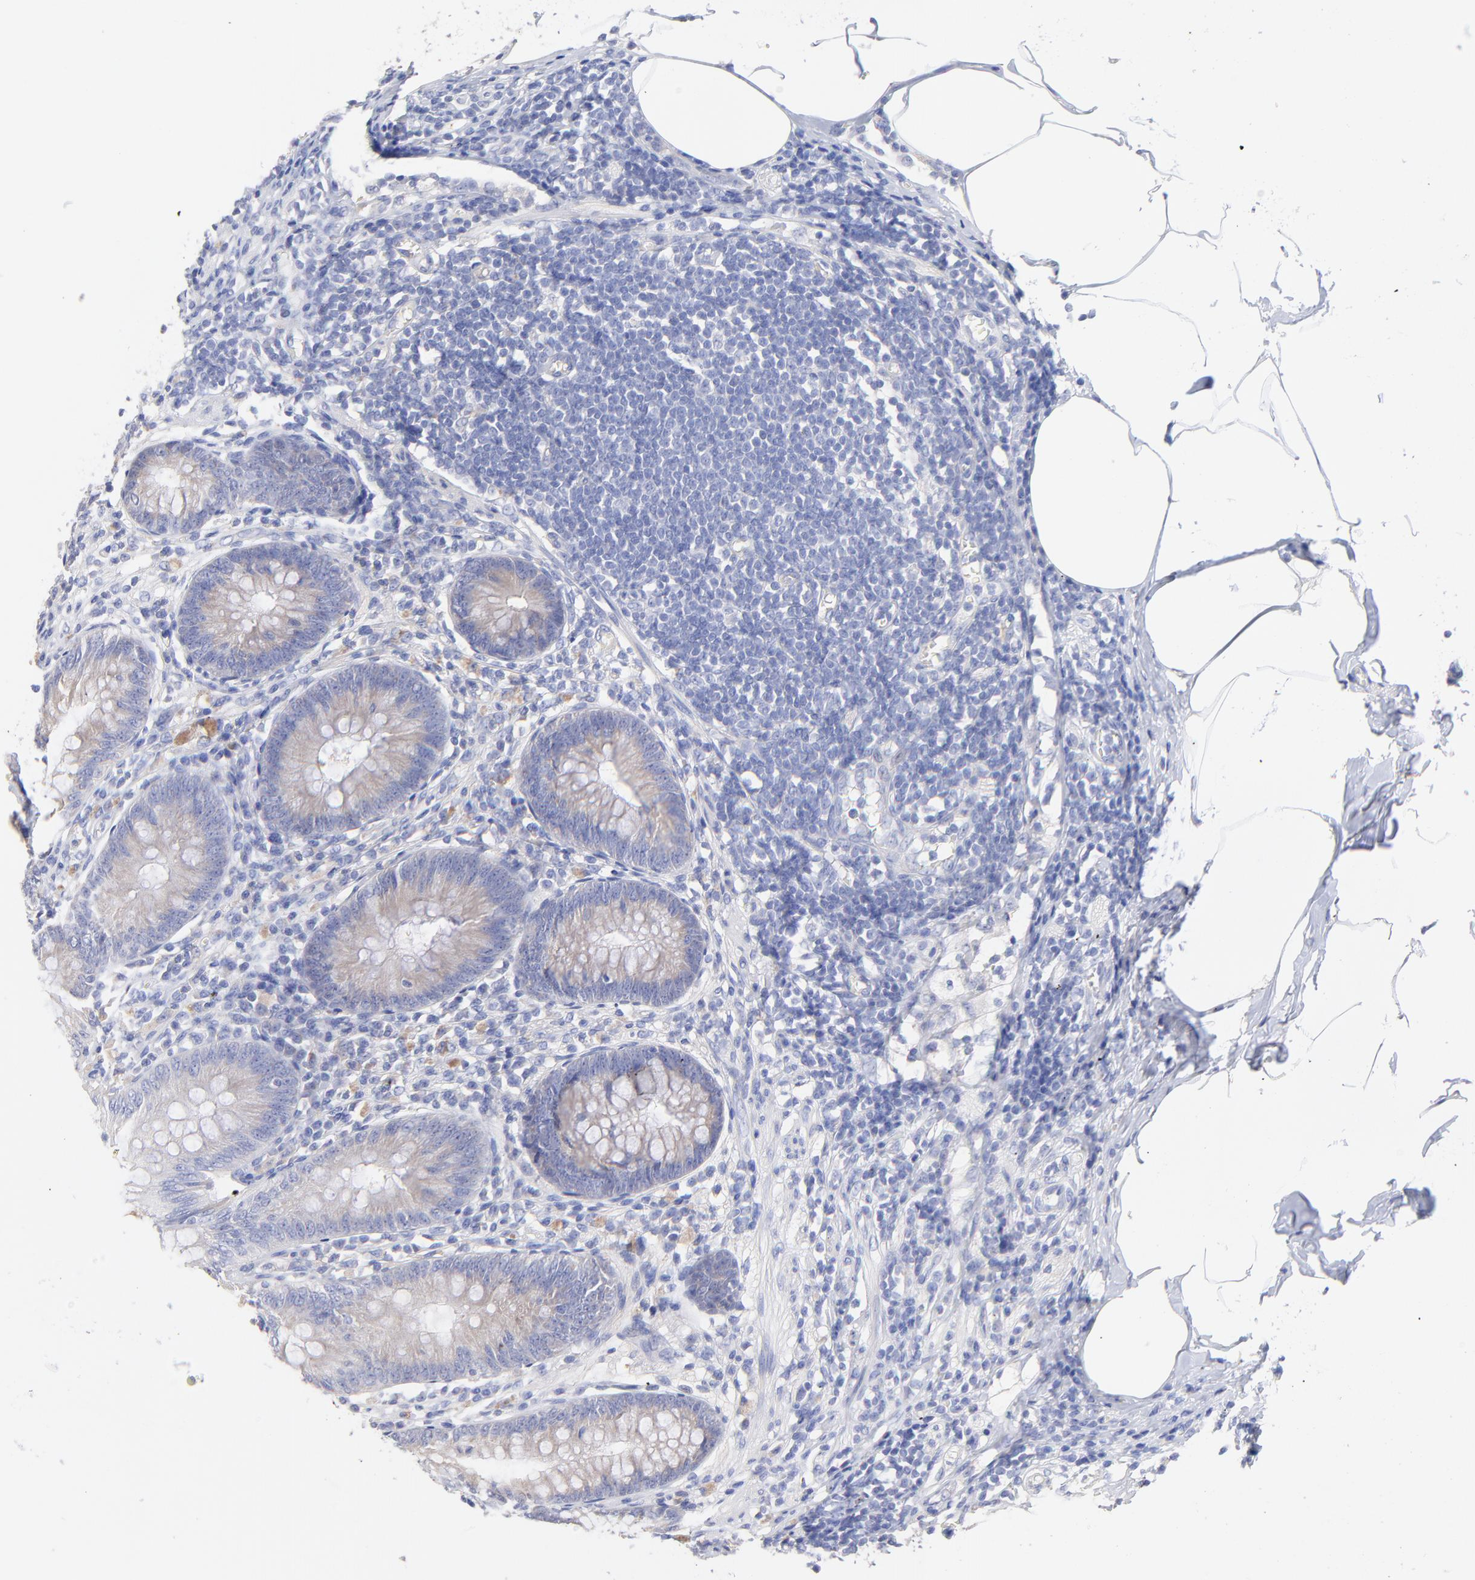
{"staining": {"intensity": "weak", "quantity": ">75%", "location": "cytoplasmic/membranous"}, "tissue": "appendix", "cell_type": "Glandular cells", "image_type": "normal", "snomed": [{"axis": "morphology", "description": "Normal tissue, NOS"}, {"axis": "morphology", "description": "Inflammation, NOS"}, {"axis": "topography", "description": "Appendix"}], "caption": "Appendix stained with DAB (3,3'-diaminobenzidine) immunohistochemistry (IHC) demonstrates low levels of weak cytoplasmic/membranous staining in about >75% of glandular cells.", "gene": "CFAP57", "patient": {"sex": "male", "age": 46}}